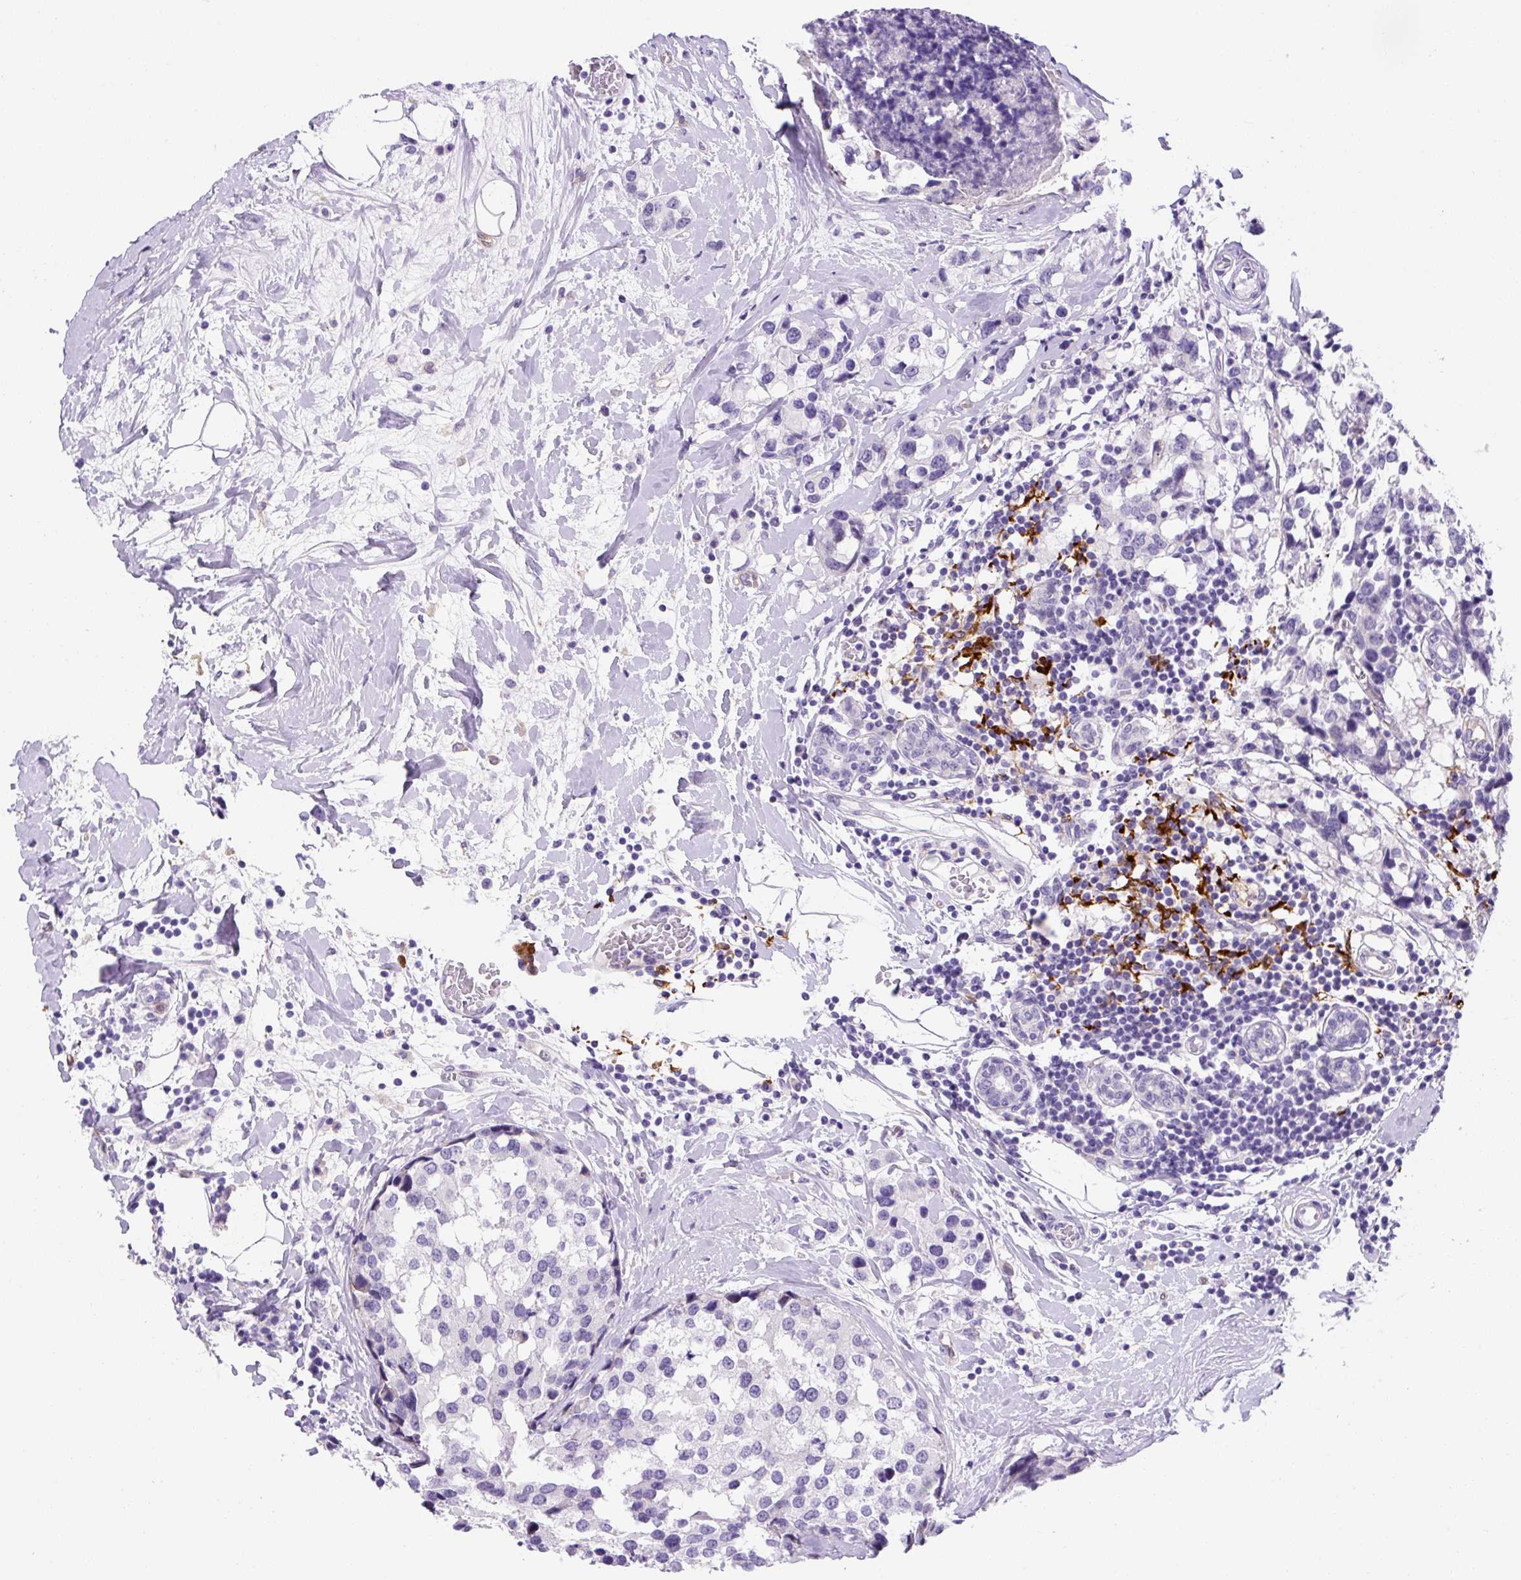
{"staining": {"intensity": "negative", "quantity": "none", "location": "none"}, "tissue": "breast cancer", "cell_type": "Tumor cells", "image_type": "cancer", "snomed": [{"axis": "morphology", "description": "Lobular carcinoma"}, {"axis": "topography", "description": "Breast"}], "caption": "Tumor cells are negative for protein expression in human breast lobular carcinoma. (Brightfield microscopy of DAB (3,3'-diaminobenzidine) immunohistochemistry at high magnification).", "gene": "ASB4", "patient": {"sex": "female", "age": 59}}